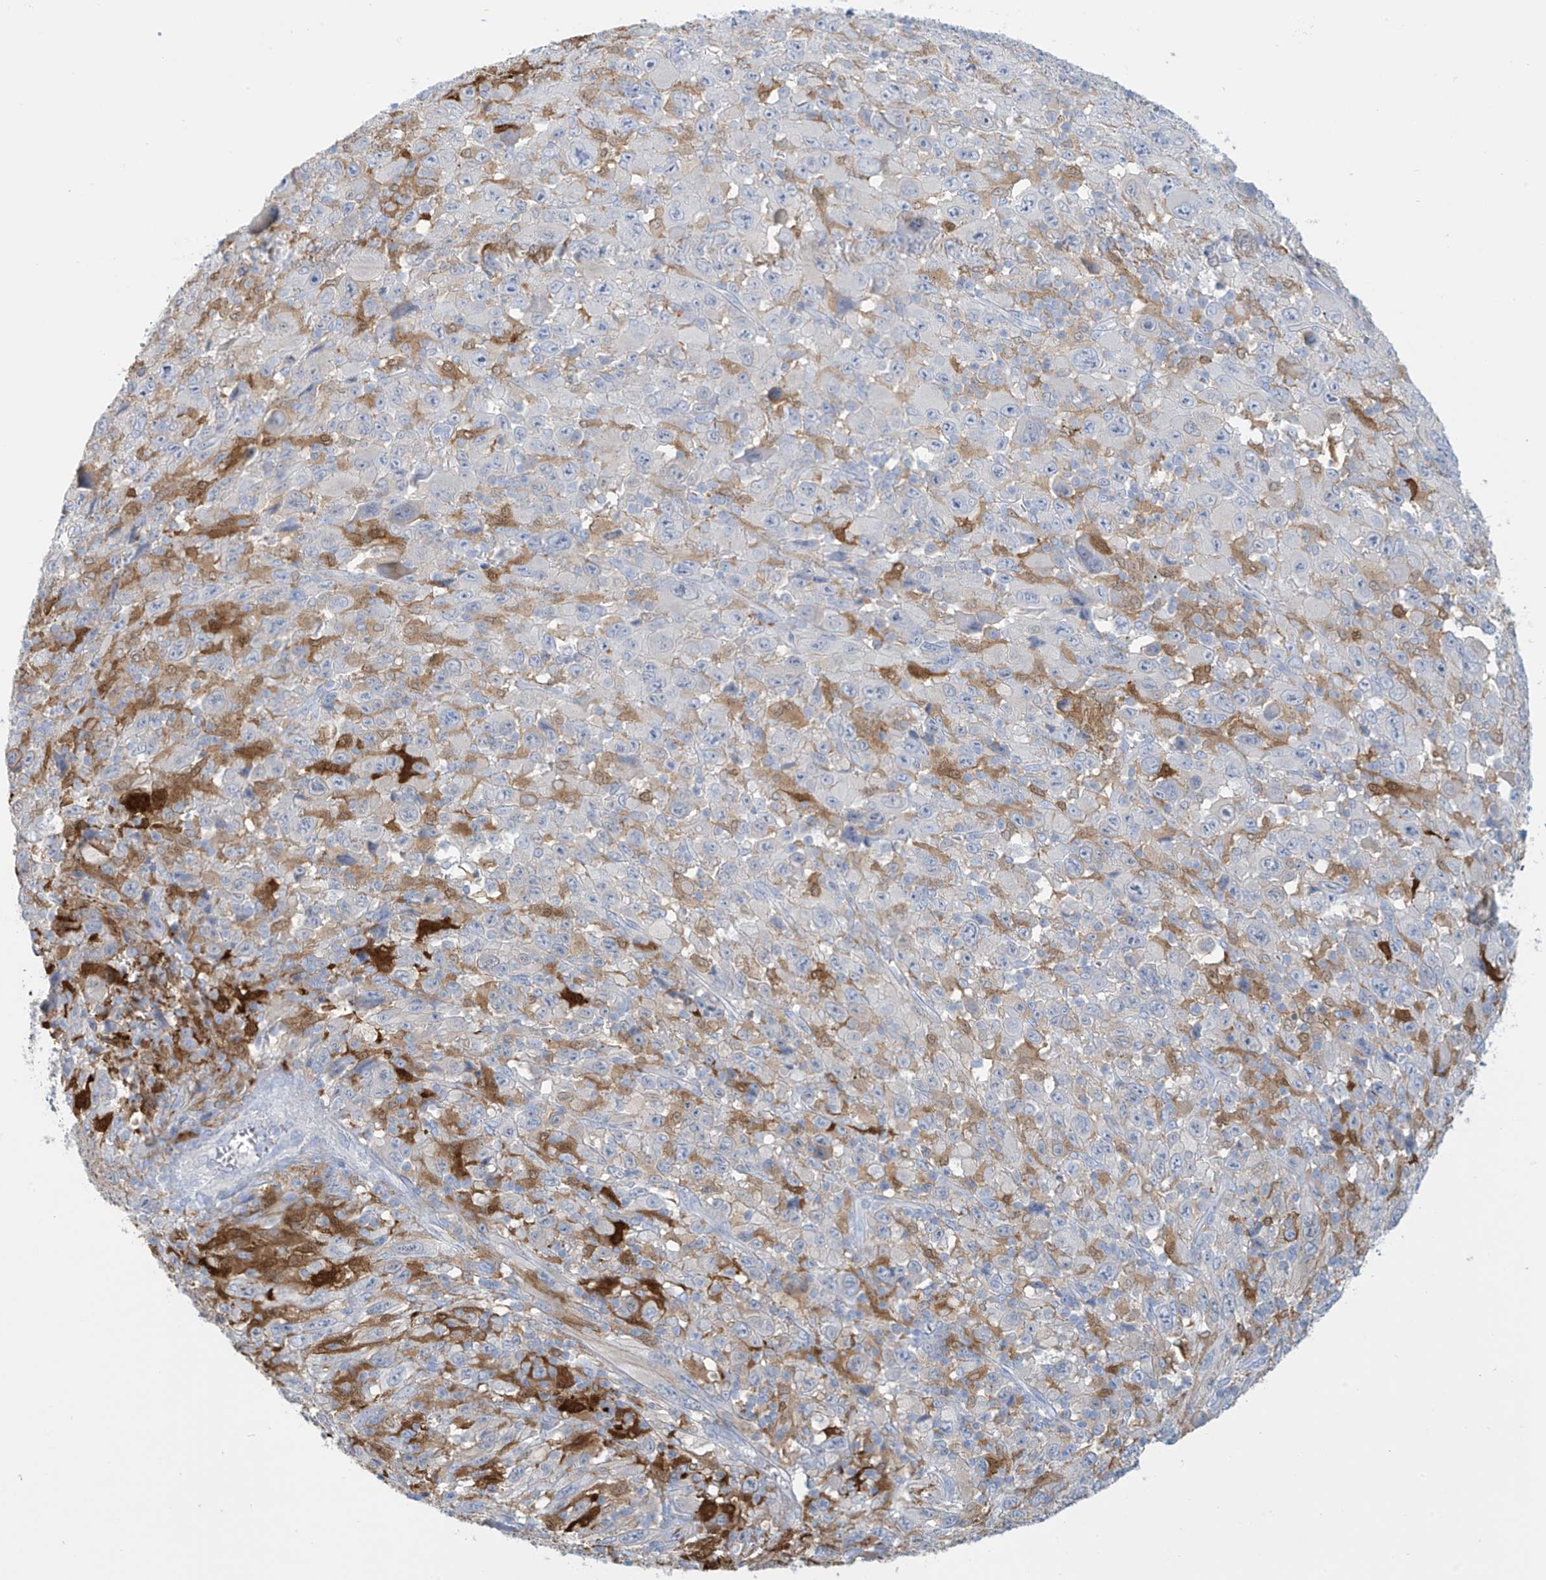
{"staining": {"intensity": "negative", "quantity": "none", "location": "none"}, "tissue": "melanoma", "cell_type": "Tumor cells", "image_type": "cancer", "snomed": [{"axis": "morphology", "description": "Malignant melanoma, Metastatic site"}, {"axis": "topography", "description": "Skin"}], "caption": "A histopathology image of human melanoma is negative for staining in tumor cells. (DAB (3,3'-diaminobenzidine) immunohistochemistry, high magnification).", "gene": "TRMT2B", "patient": {"sex": "female", "age": 56}}